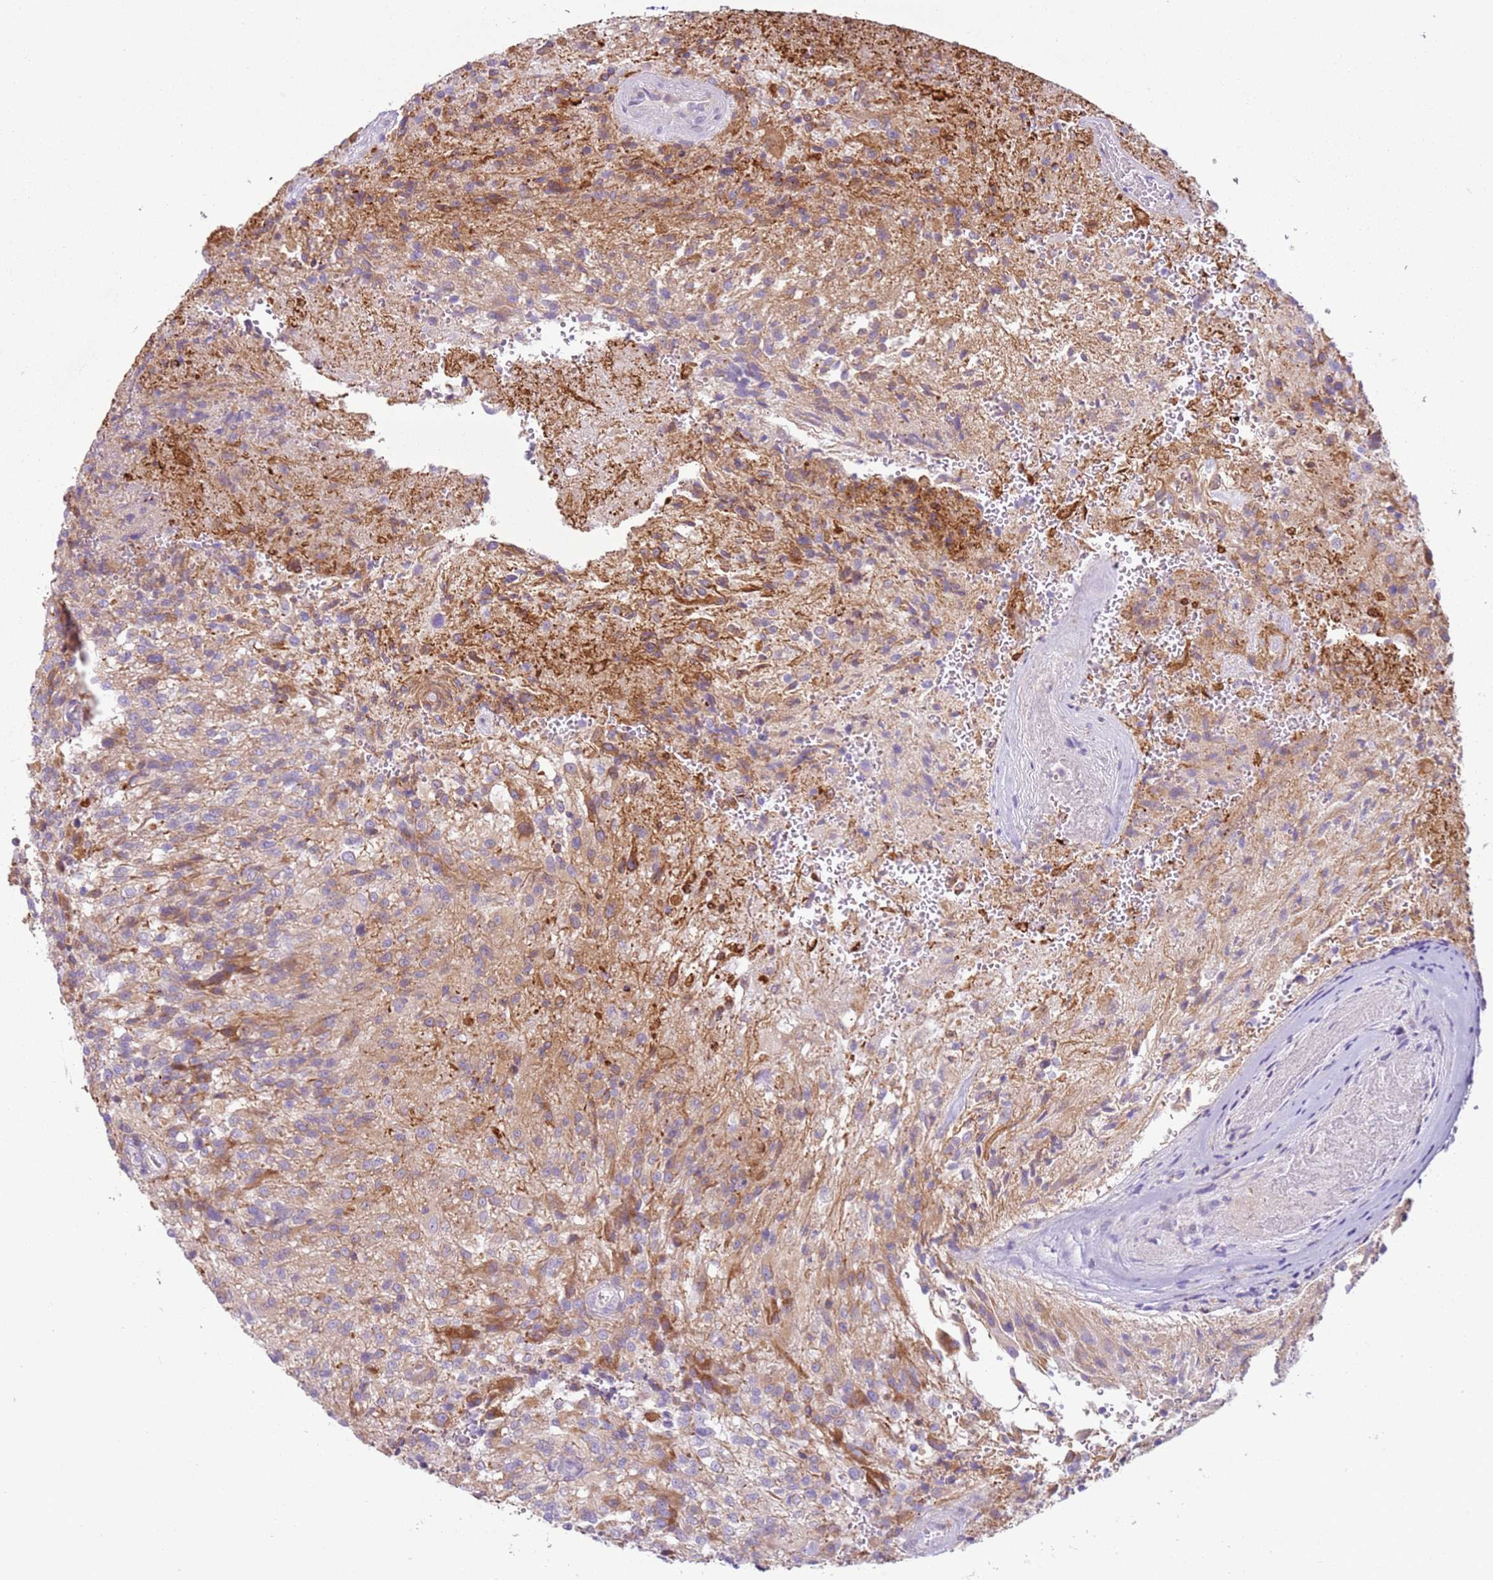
{"staining": {"intensity": "moderate", "quantity": "25%-75%", "location": "cytoplasmic/membranous"}, "tissue": "glioma", "cell_type": "Tumor cells", "image_type": "cancer", "snomed": [{"axis": "morphology", "description": "Normal tissue, NOS"}, {"axis": "morphology", "description": "Glioma, malignant, High grade"}, {"axis": "topography", "description": "Cerebral cortex"}], "caption": "Glioma tissue shows moderate cytoplasmic/membranous positivity in about 25%-75% of tumor cells, visualized by immunohistochemistry.", "gene": "OAF", "patient": {"sex": "male", "age": 56}}